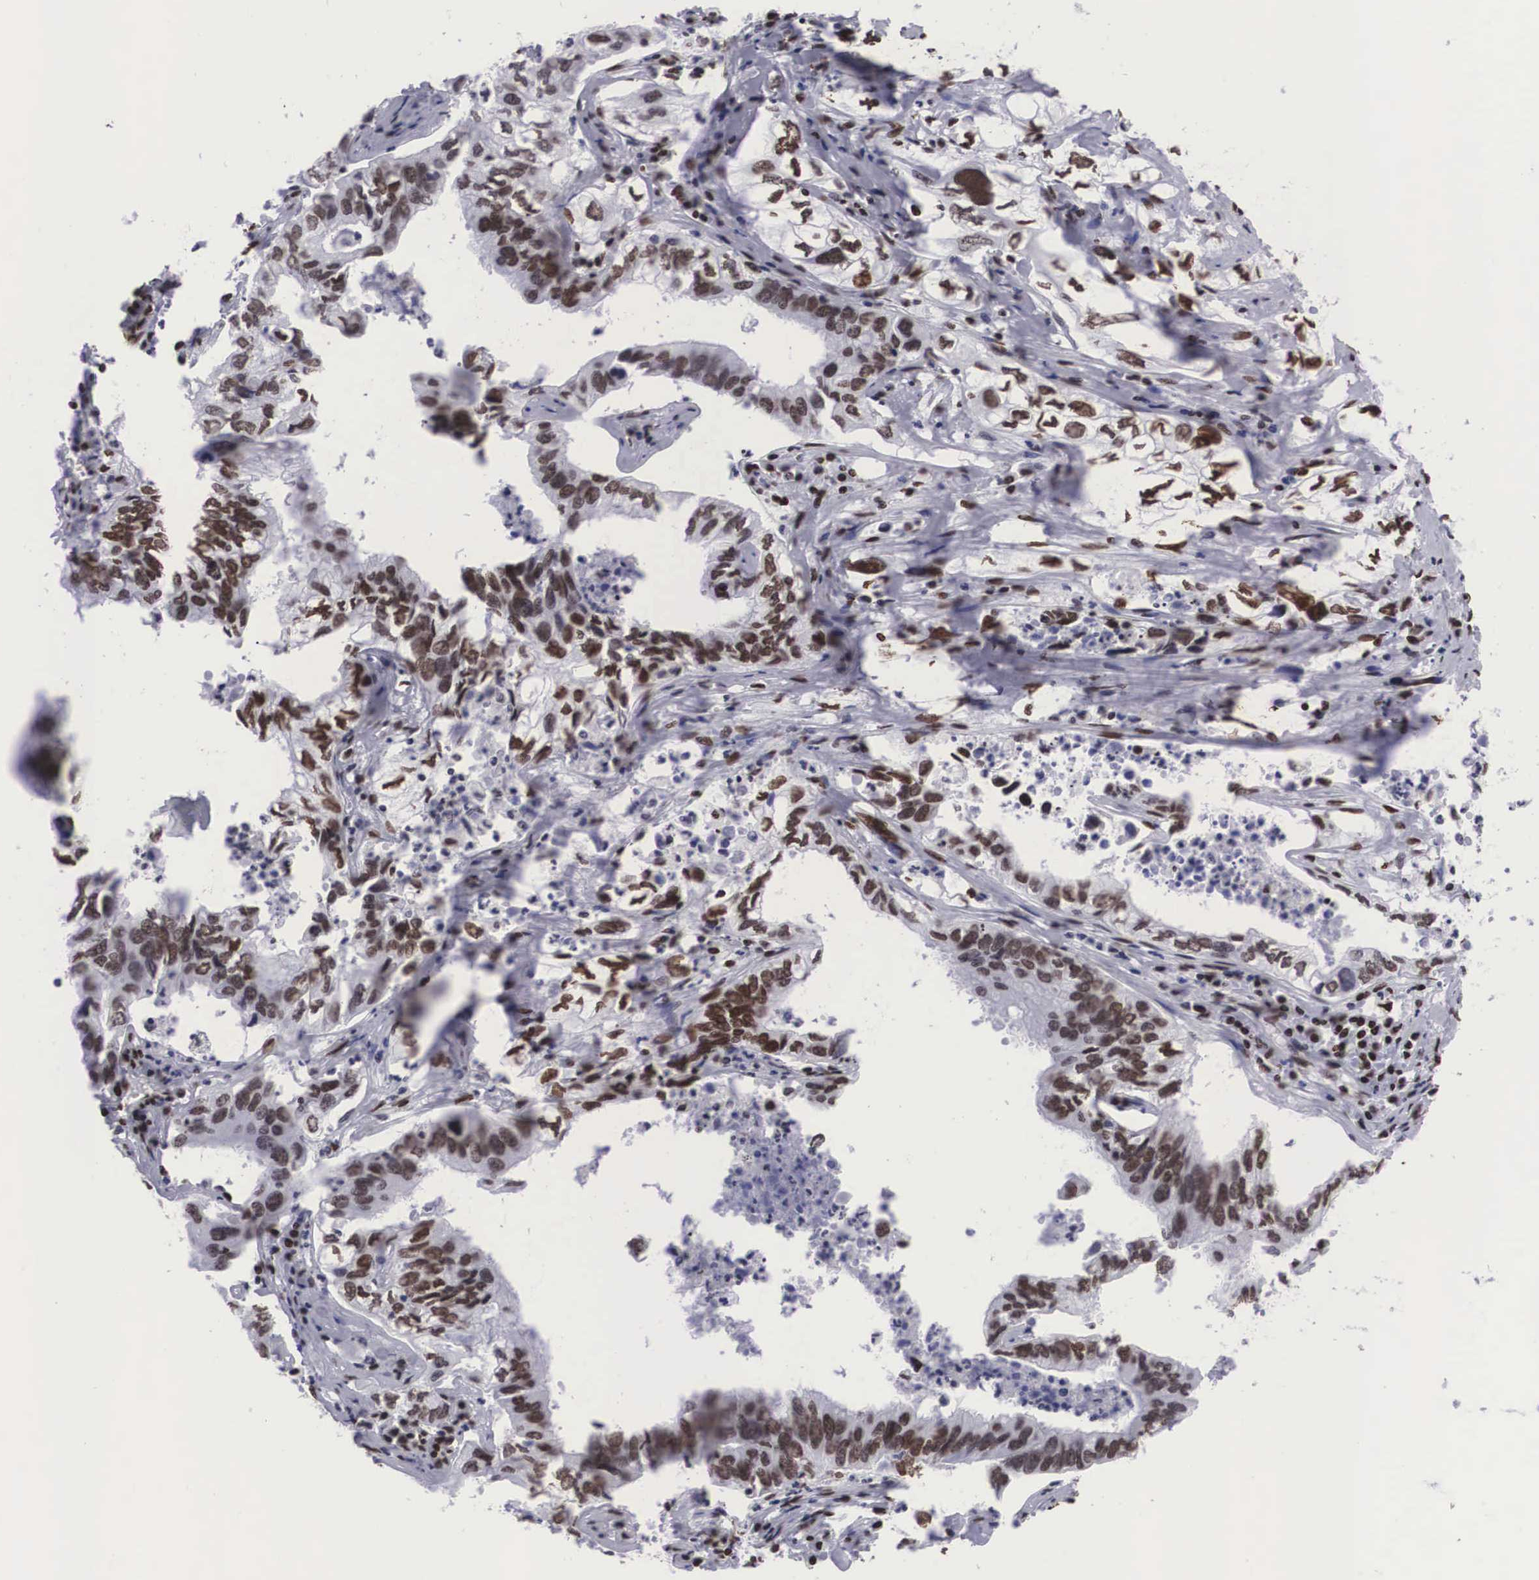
{"staining": {"intensity": "strong", "quantity": ">75%", "location": "nuclear"}, "tissue": "lung cancer", "cell_type": "Tumor cells", "image_type": "cancer", "snomed": [{"axis": "morphology", "description": "Adenocarcinoma, NOS"}, {"axis": "topography", "description": "Lung"}], "caption": "IHC histopathology image of human lung cancer (adenocarcinoma) stained for a protein (brown), which displays high levels of strong nuclear expression in approximately >75% of tumor cells.", "gene": "MECP2", "patient": {"sex": "male", "age": 48}}